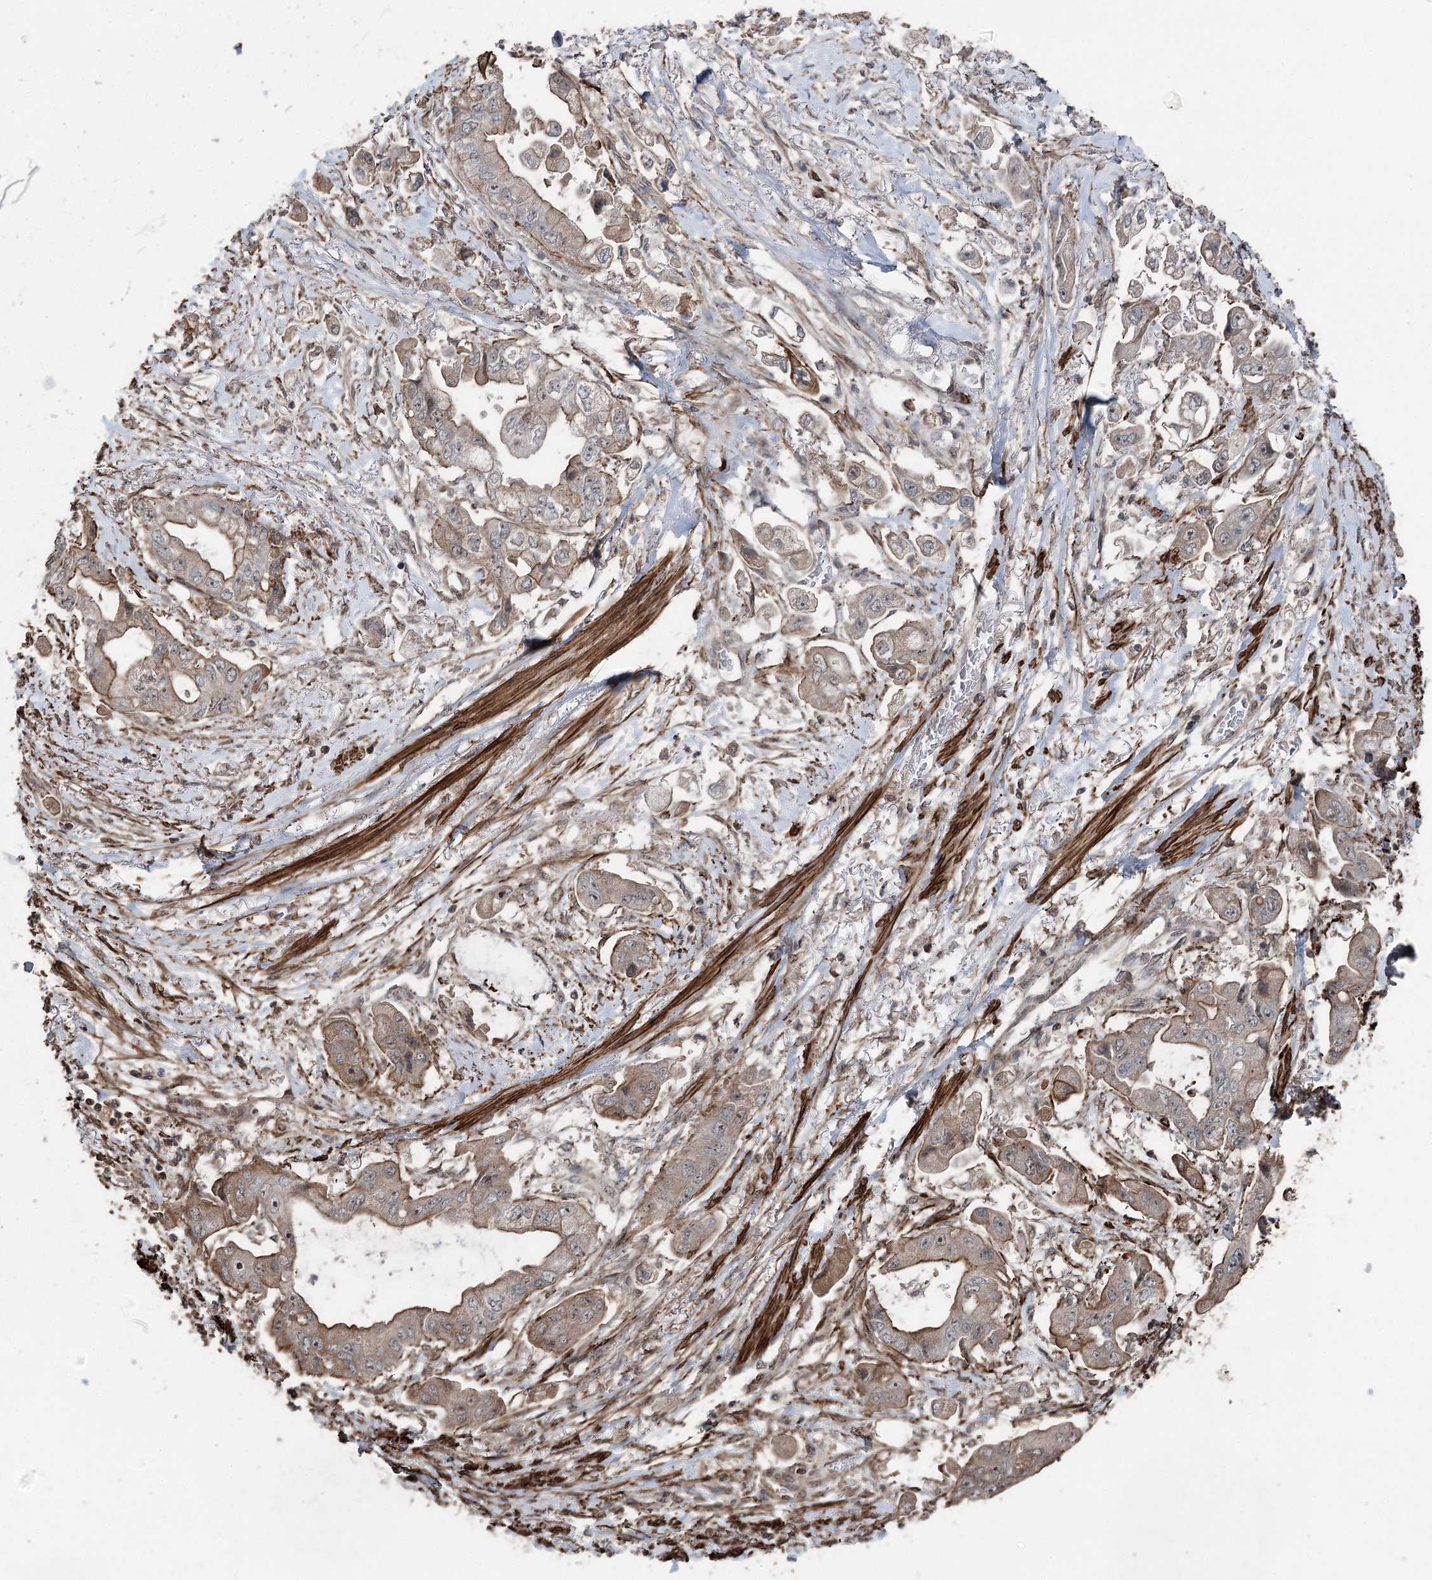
{"staining": {"intensity": "moderate", "quantity": "25%-75%", "location": "cytoplasmic/membranous,nuclear"}, "tissue": "stomach cancer", "cell_type": "Tumor cells", "image_type": "cancer", "snomed": [{"axis": "morphology", "description": "Adenocarcinoma, NOS"}, {"axis": "topography", "description": "Stomach"}], "caption": "Protein staining of stomach adenocarcinoma tissue demonstrates moderate cytoplasmic/membranous and nuclear expression in about 25%-75% of tumor cells. The protein is stained brown, and the nuclei are stained in blue (DAB IHC with brightfield microscopy, high magnification).", "gene": "CCDC82", "patient": {"sex": "male", "age": 62}}